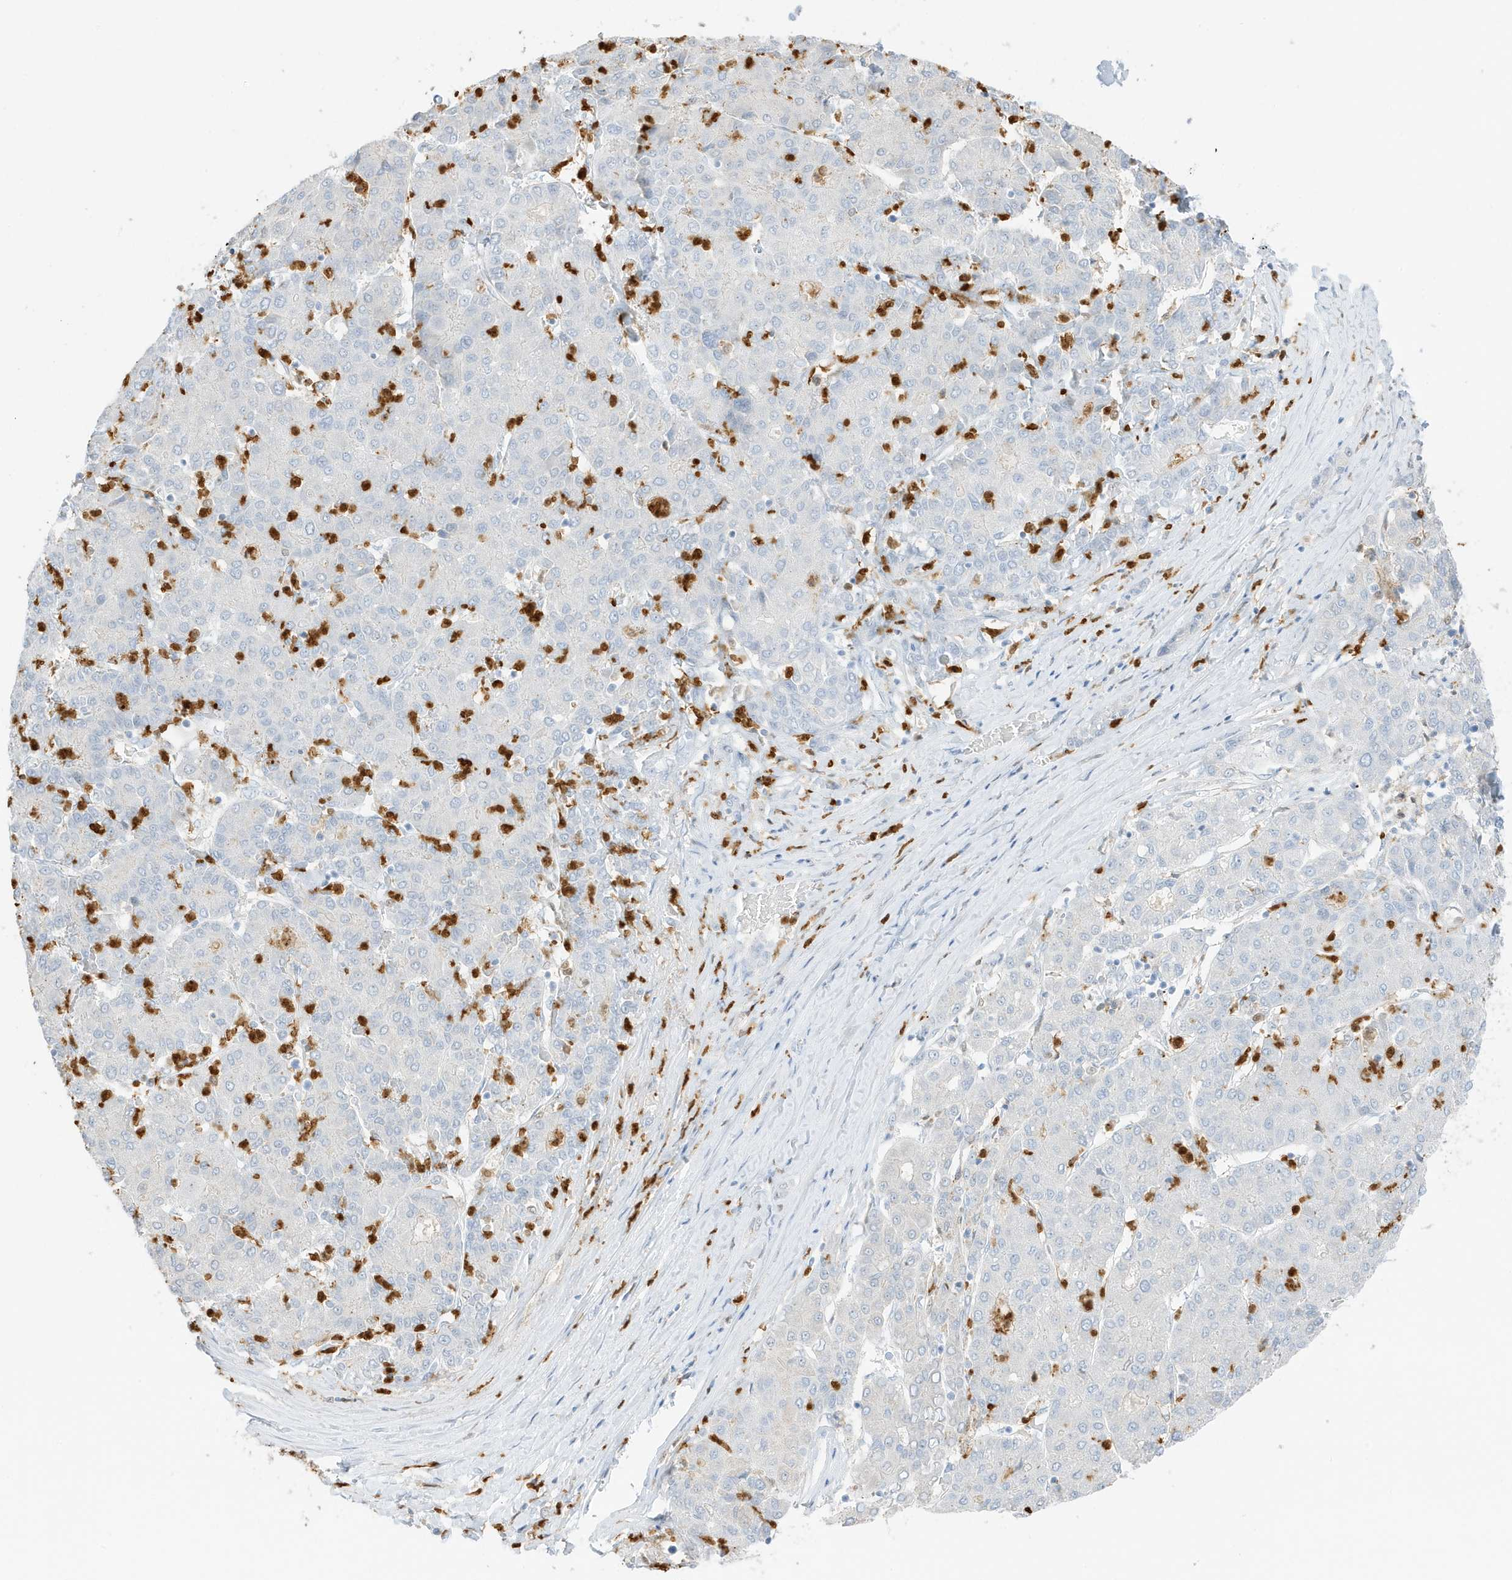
{"staining": {"intensity": "negative", "quantity": "none", "location": "none"}, "tissue": "liver cancer", "cell_type": "Tumor cells", "image_type": "cancer", "snomed": [{"axis": "morphology", "description": "Carcinoma, Hepatocellular, NOS"}, {"axis": "topography", "description": "Liver"}], "caption": "Tumor cells show no significant expression in liver hepatocellular carcinoma.", "gene": "GCA", "patient": {"sex": "male", "age": 65}}